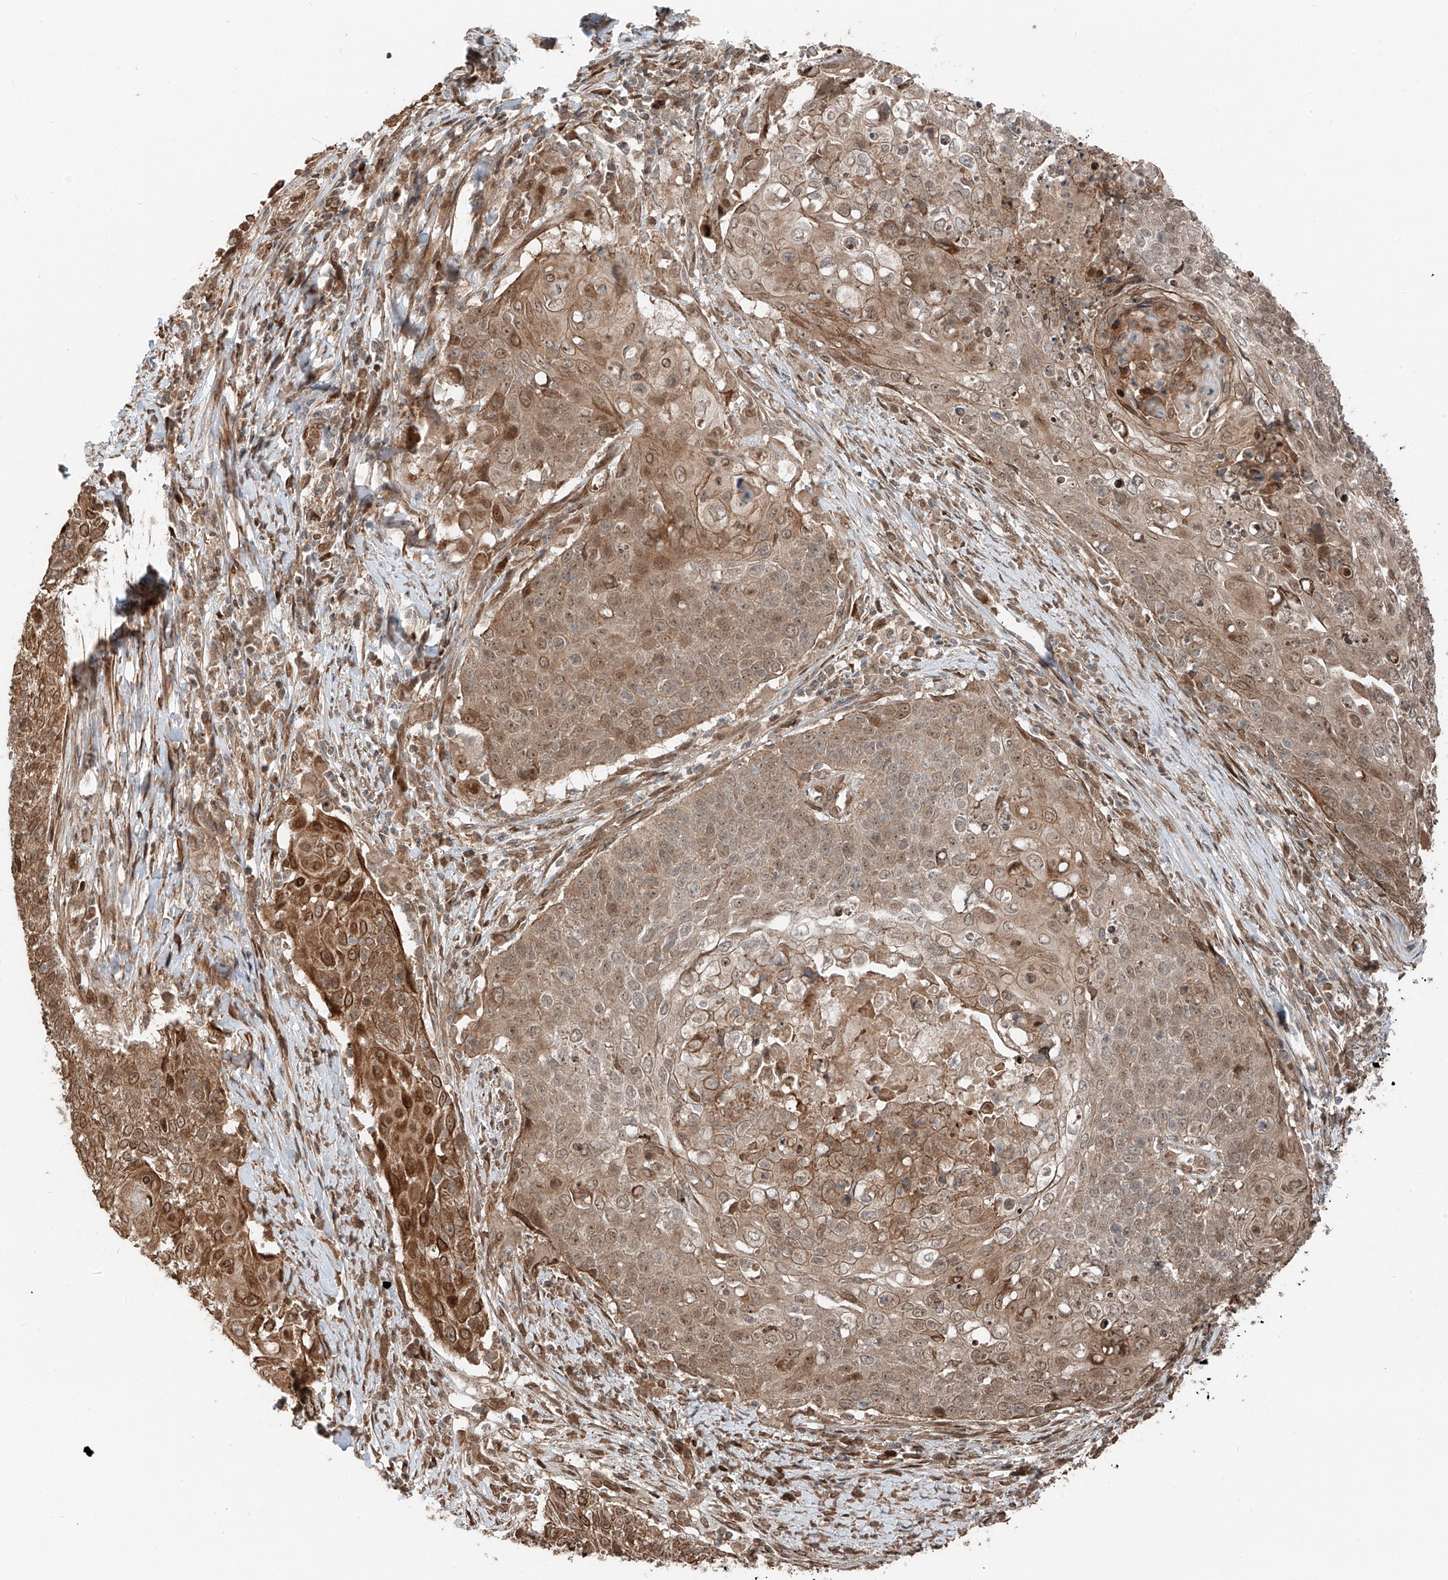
{"staining": {"intensity": "moderate", "quantity": ">75%", "location": "cytoplasmic/membranous,nuclear"}, "tissue": "cervical cancer", "cell_type": "Tumor cells", "image_type": "cancer", "snomed": [{"axis": "morphology", "description": "Squamous cell carcinoma, NOS"}, {"axis": "topography", "description": "Cervix"}], "caption": "Human squamous cell carcinoma (cervical) stained with a brown dye shows moderate cytoplasmic/membranous and nuclear positive positivity in approximately >75% of tumor cells.", "gene": "CEP162", "patient": {"sex": "female", "age": 39}}